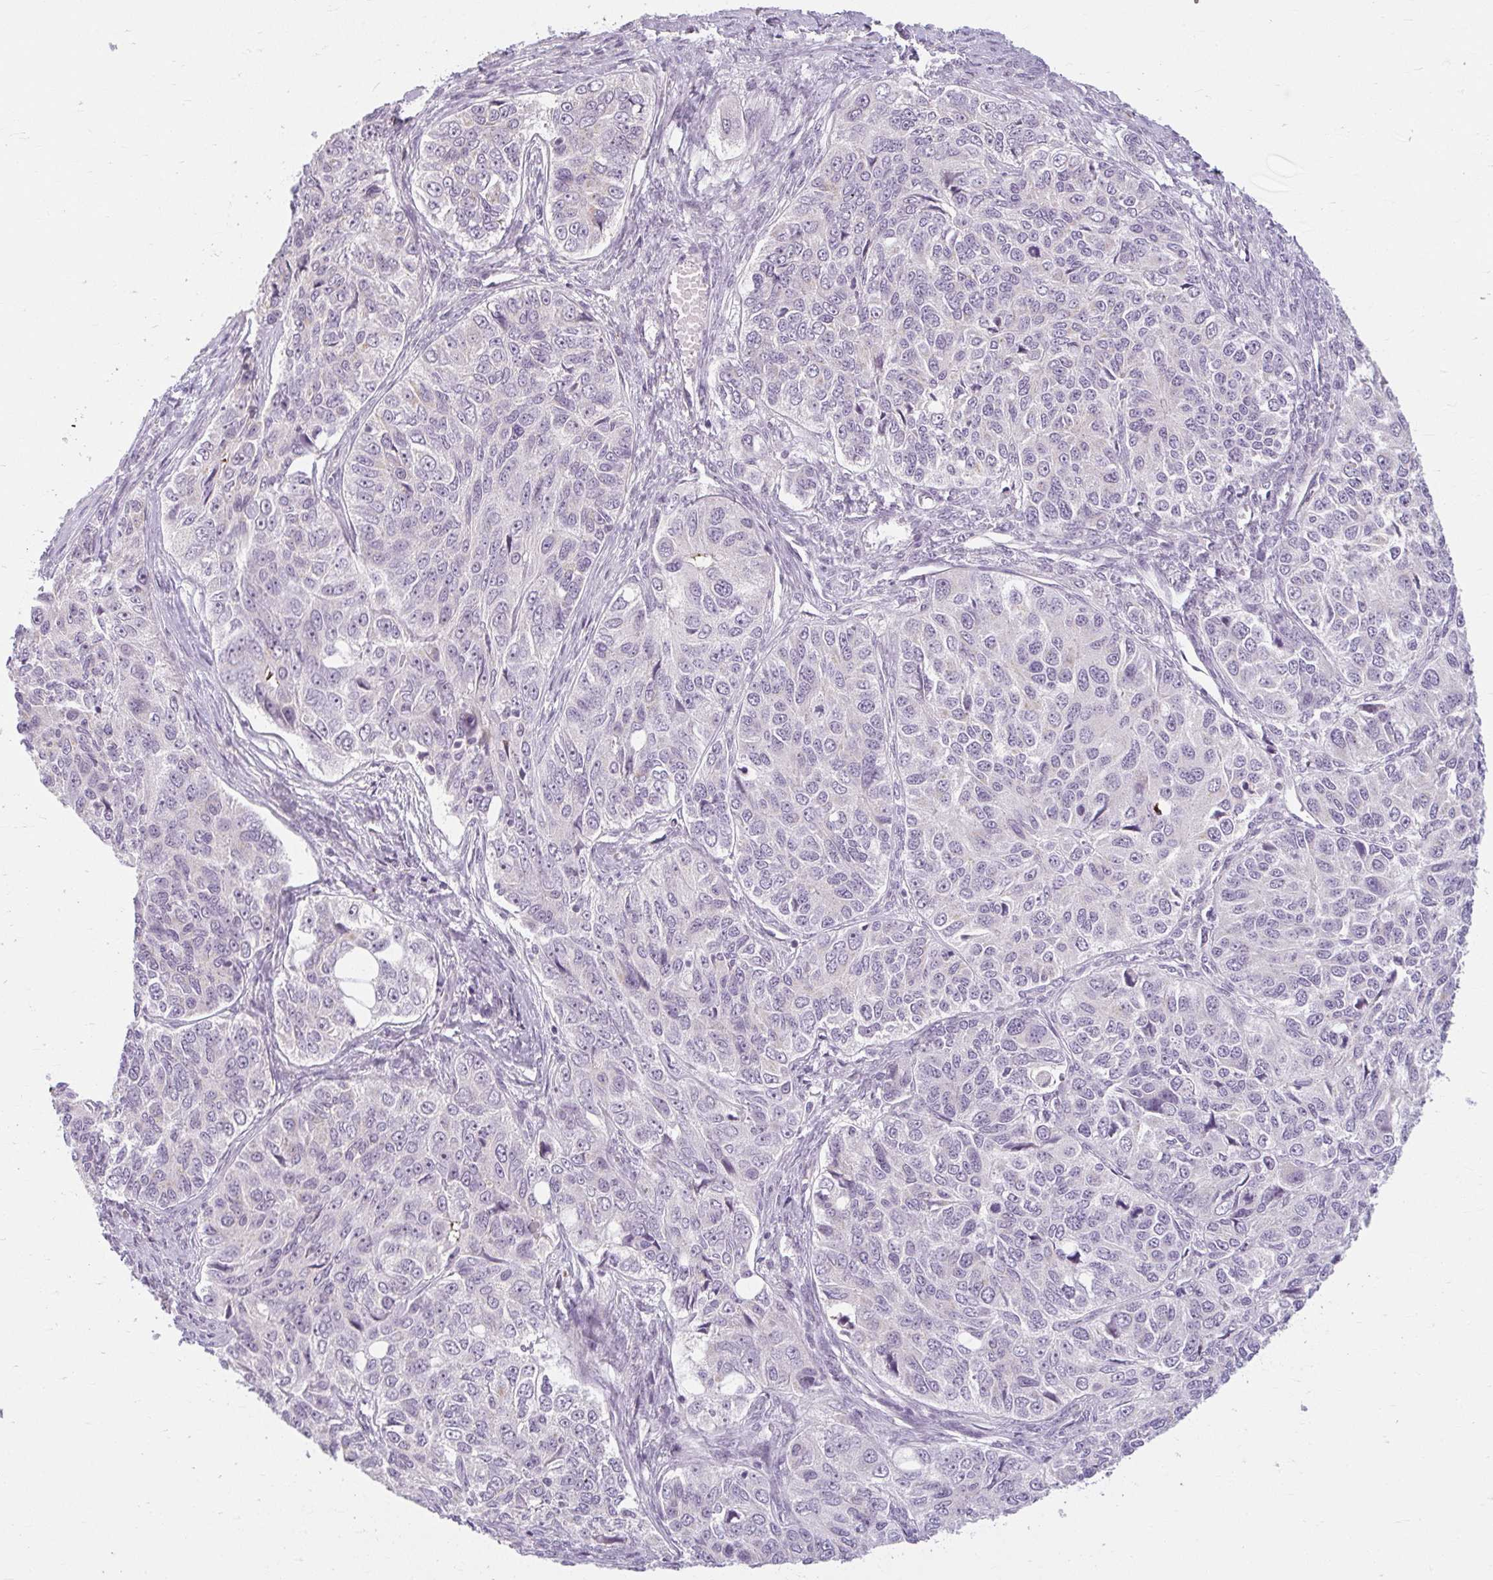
{"staining": {"intensity": "negative", "quantity": "none", "location": "none"}, "tissue": "ovarian cancer", "cell_type": "Tumor cells", "image_type": "cancer", "snomed": [{"axis": "morphology", "description": "Carcinoma, endometroid"}, {"axis": "topography", "description": "Ovary"}], "caption": "The micrograph shows no significant staining in tumor cells of endometroid carcinoma (ovarian).", "gene": "ZFYVE26", "patient": {"sex": "female", "age": 51}}